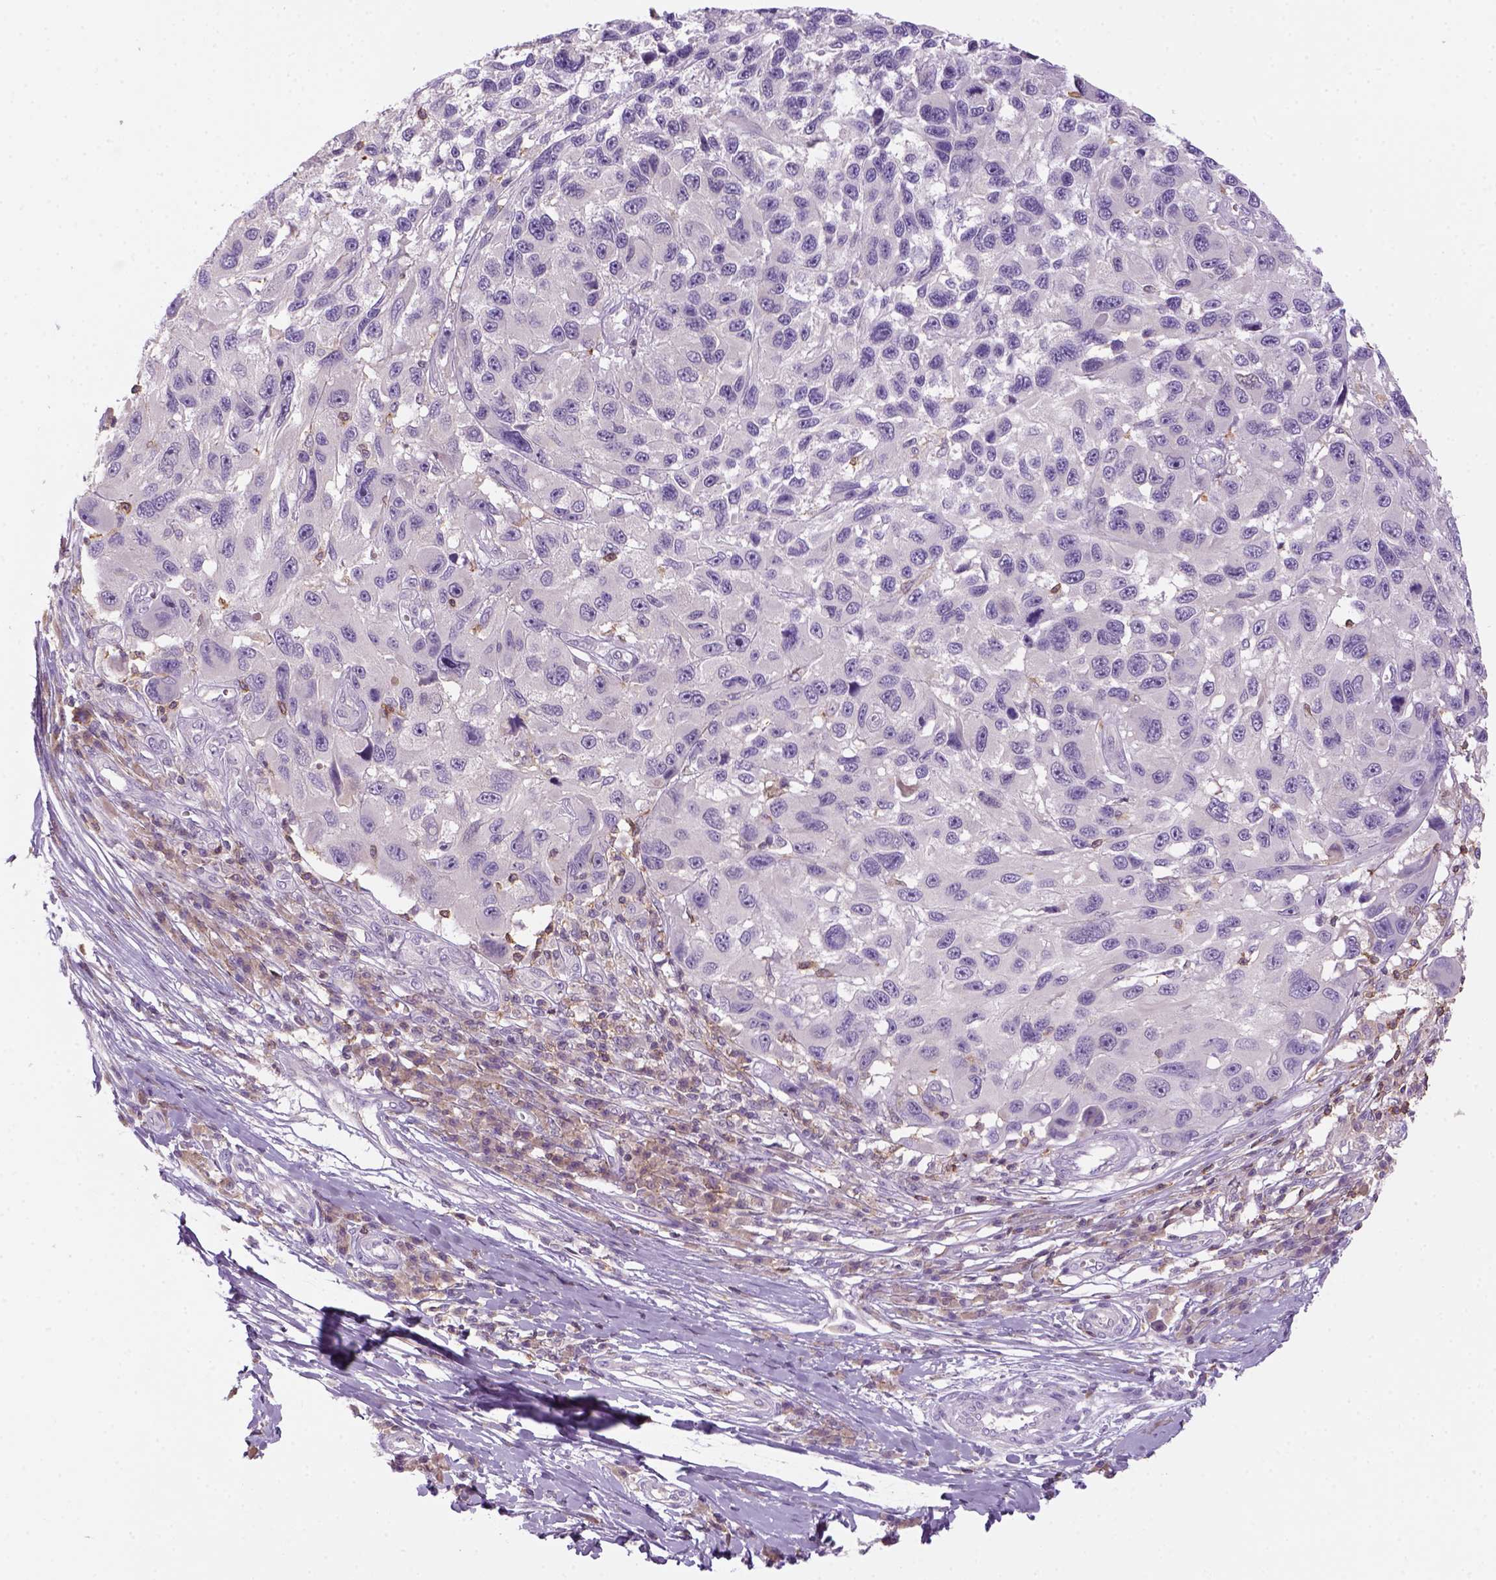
{"staining": {"intensity": "negative", "quantity": "none", "location": "none"}, "tissue": "melanoma", "cell_type": "Tumor cells", "image_type": "cancer", "snomed": [{"axis": "morphology", "description": "Malignant melanoma, NOS"}, {"axis": "topography", "description": "Skin"}], "caption": "Immunohistochemistry (IHC) of malignant melanoma reveals no expression in tumor cells. (DAB immunohistochemistry visualized using brightfield microscopy, high magnification).", "gene": "GOT1", "patient": {"sex": "male", "age": 53}}